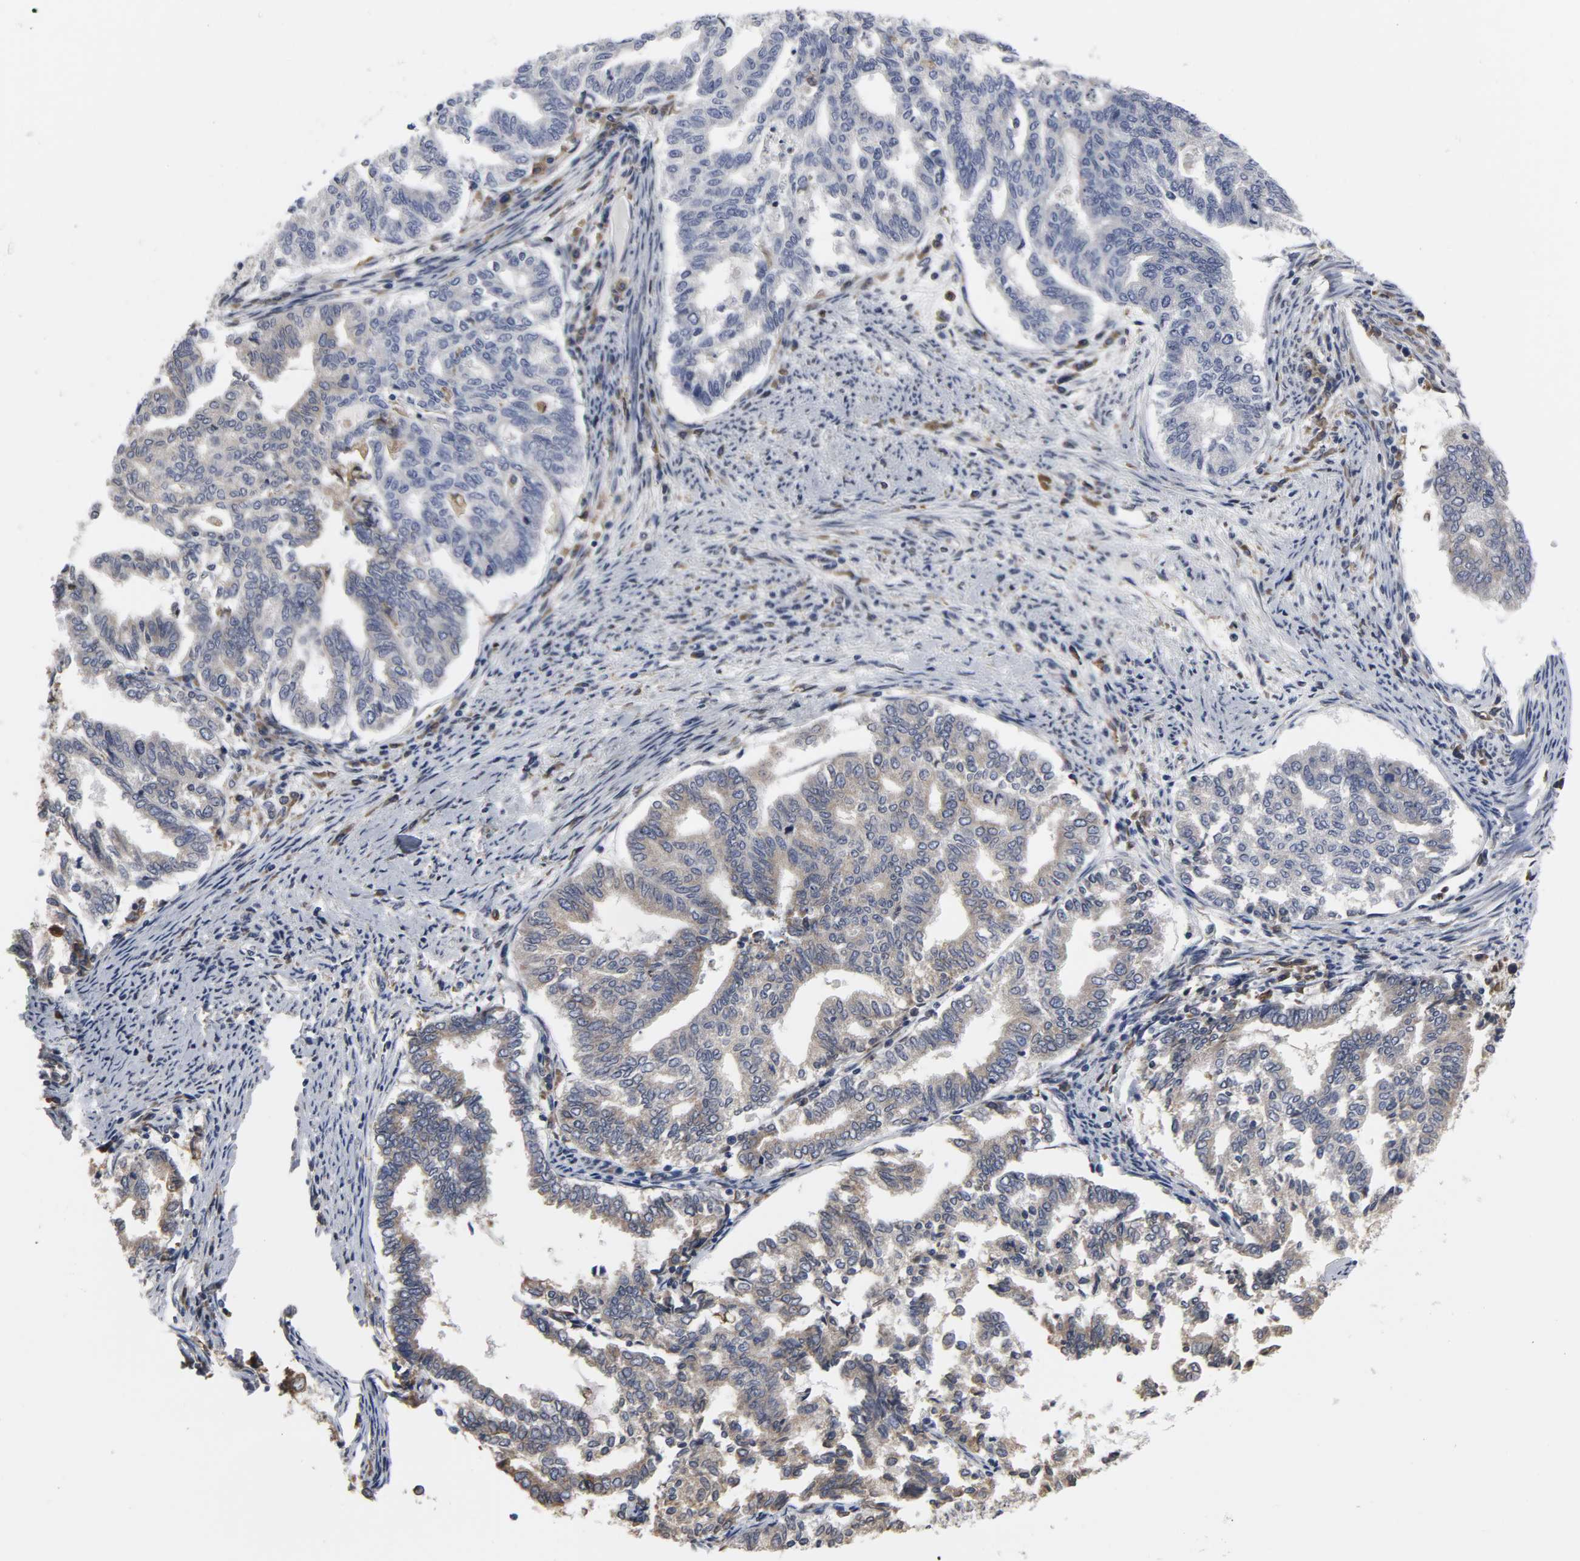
{"staining": {"intensity": "weak", "quantity": ">75%", "location": "cytoplasmic/membranous"}, "tissue": "endometrial cancer", "cell_type": "Tumor cells", "image_type": "cancer", "snomed": [{"axis": "morphology", "description": "Adenocarcinoma, NOS"}, {"axis": "topography", "description": "Endometrium"}], "caption": "Protein expression by immunohistochemistry (IHC) reveals weak cytoplasmic/membranous staining in approximately >75% of tumor cells in endometrial cancer (adenocarcinoma).", "gene": "HCK", "patient": {"sex": "female", "age": 79}}